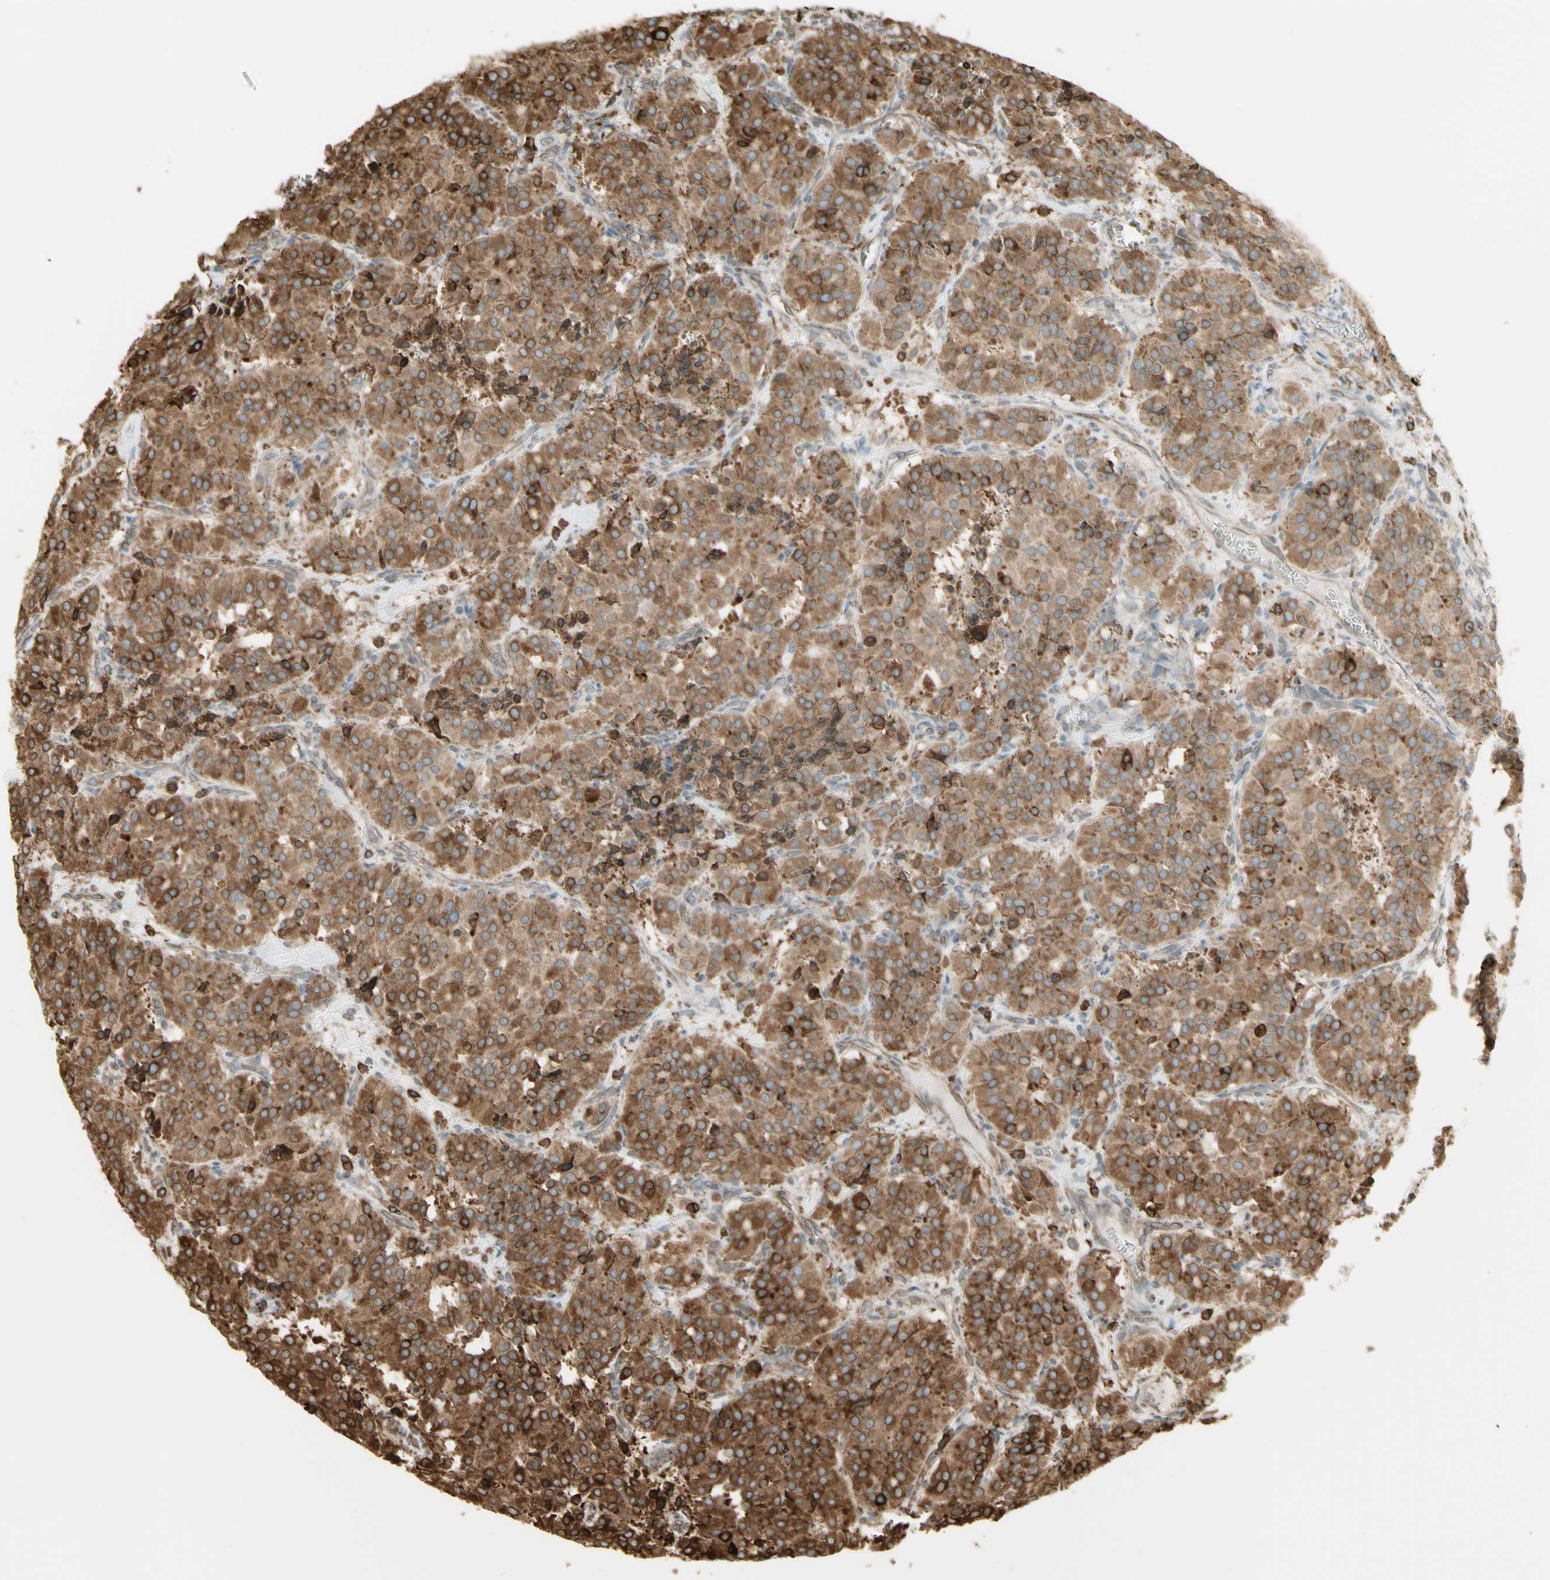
{"staining": {"intensity": "moderate", "quantity": ">75%", "location": "cytoplasmic/membranous"}, "tissue": "carcinoid", "cell_type": "Tumor cells", "image_type": "cancer", "snomed": [{"axis": "morphology", "description": "Carcinoid, malignant, NOS"}, {"axis": "topography", "description": "Lung"}], "caption": "This is a micrograph of IHC staining of carcinoid (malignant), which shows moderate staining in the cytoplasmic/membranous of tumor cells.", "gene": "CANX", "patient": {"sex": "male", "age": 30}}